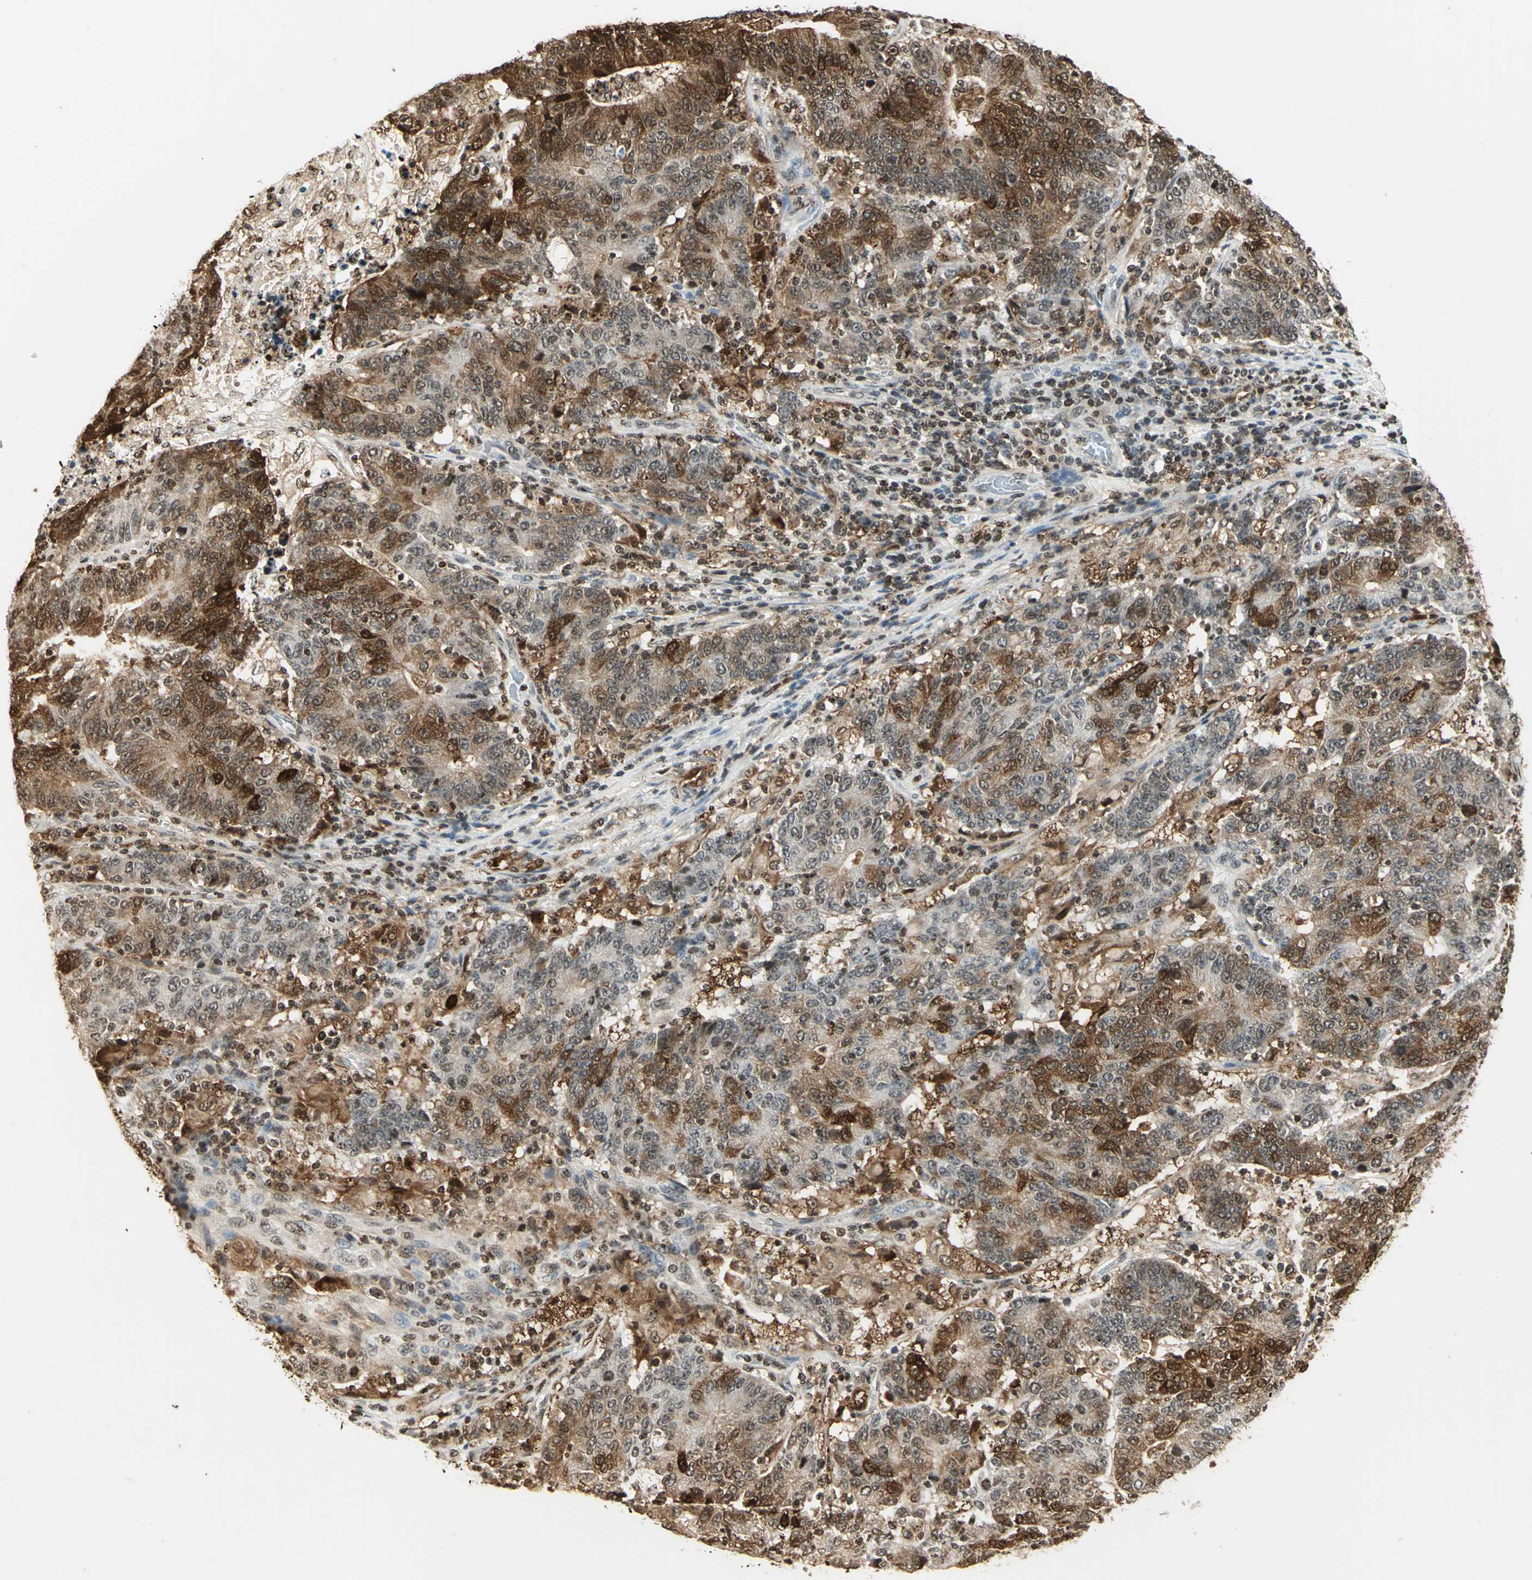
{"staining": {"intensity": "strong", "quantity": ">75%", "location": "cytoplasmic/membranous"}, "tissue": "colorectal cancer", "cell_type": "Tumor cells", "image_type": "cancer", "snomed": [{"axis": "morphology", "description": "Normal tissue, NOS"}, {"axis": "morphology", "description": "Adenocarcinoma, NOS"}, {"axis": "topography", "description": "Colon"}], "caption": "Immunohistochemistry histopathology image of neoplastic tissue: human adenocarcinoma (colorectal) stained using immunohistochemistry (IHC) shows high levels of strong protein expression localized specifically in the cytoplasmic/membranous of tumor cells, appearing as a cytoplasmic/membranous brown color.", "gene": "LGALS3", "patient": {"sex": "female", "age": 75}}